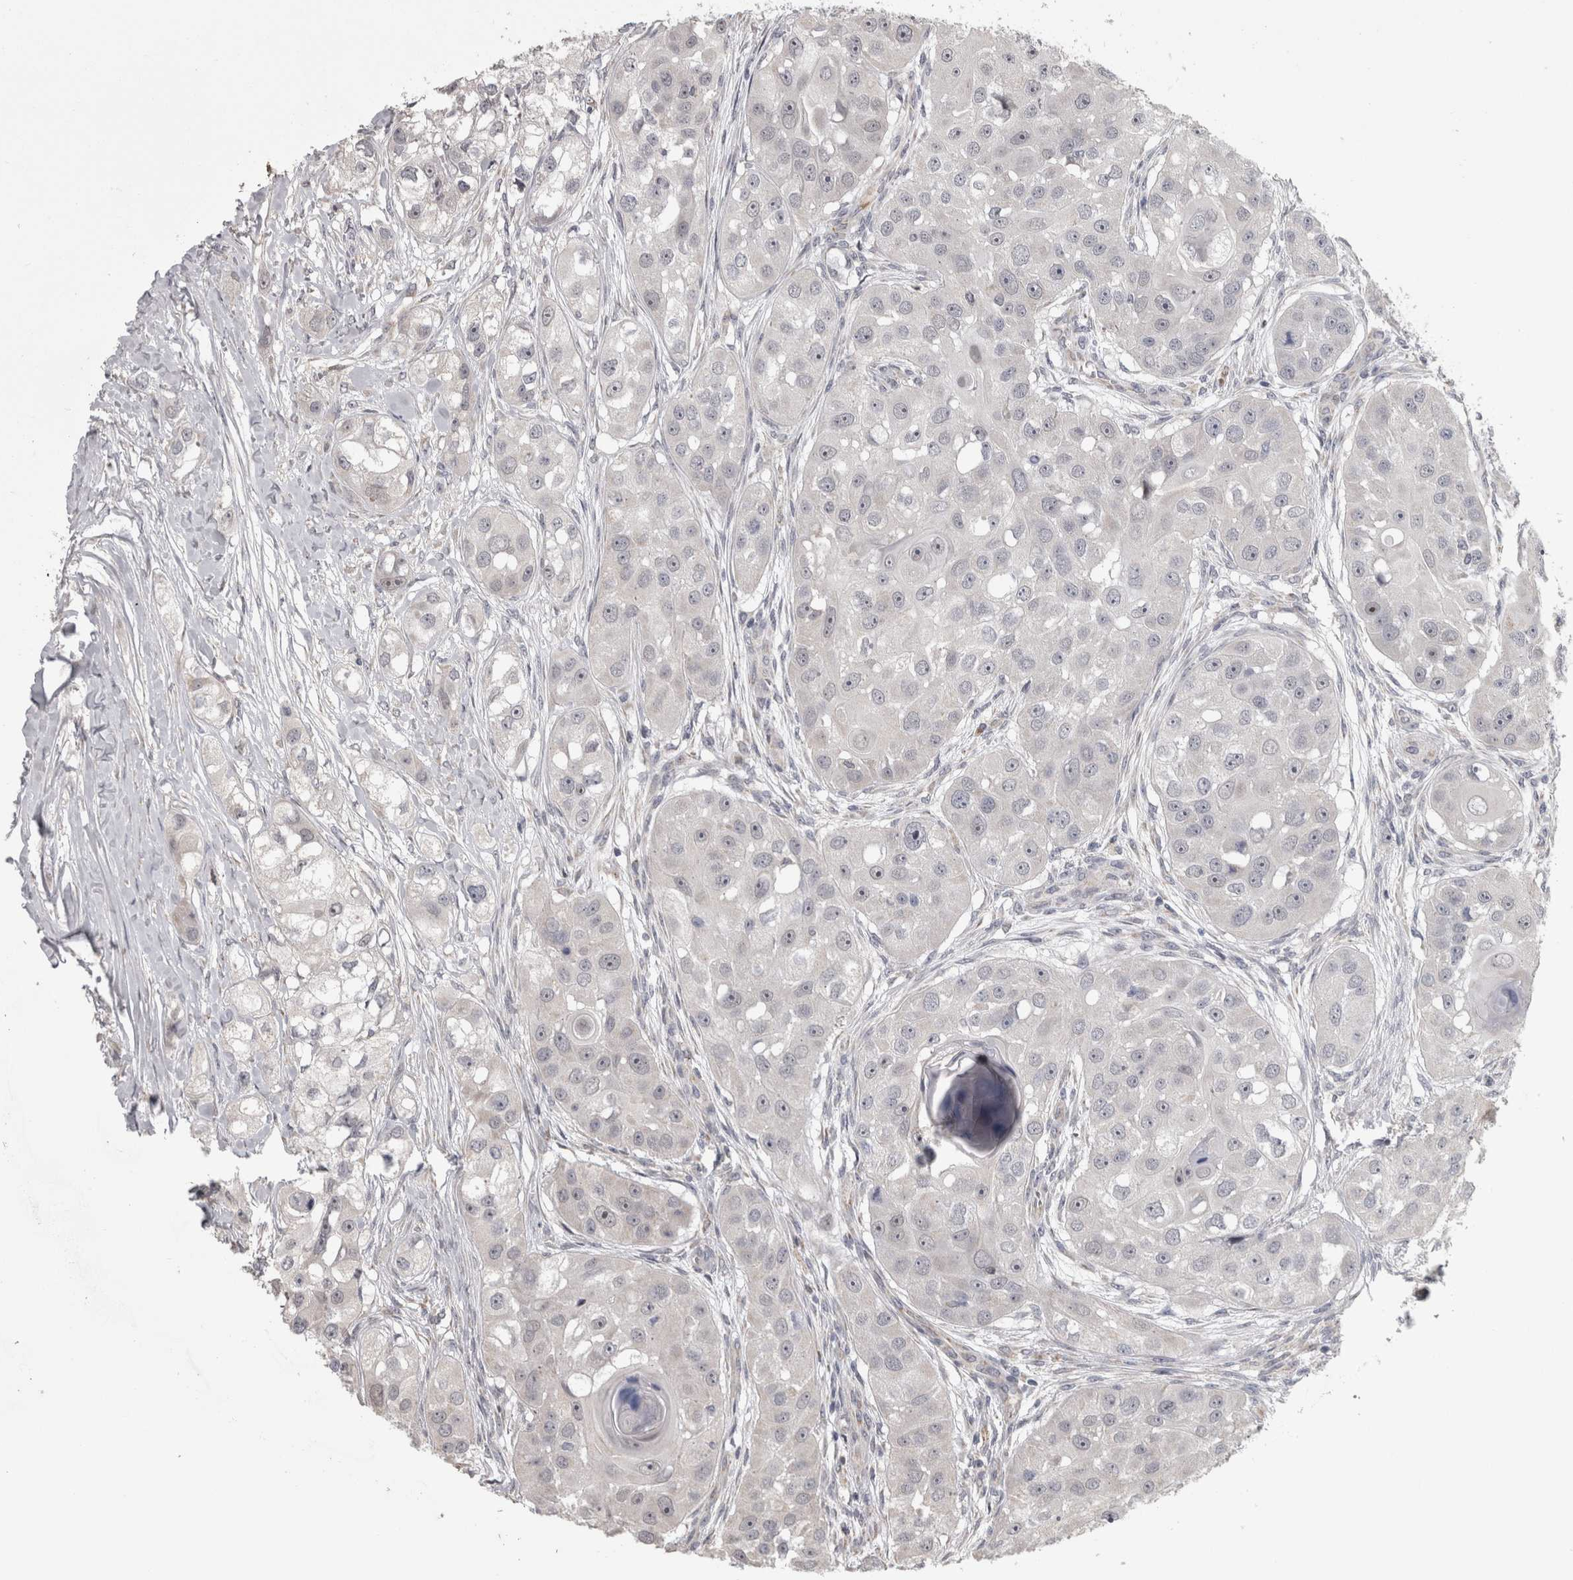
{"staining": {"intensity": "negative", "quantity": "none", "location": "none"}, "tissue": "head and neck cancer", "cell_type": "Tumor cells", "image_type": "cancer", "snomed": [{"axis": "morphology", "description": "Normal tissue, NOS"}, {"axis": "morphology", "description": "Squamous cell carcinoma, NOS"}, {"axis": "topography", "description": "Skeletal muscle"}, {"axis": "topography", "description": "Head-Neck"}], "caption": "The immunohistochemistry (IHC) micrograph has no significant staining in tumor cells of head and neck cancer tissue.", "gene": "DBT", "patient": {"sex": "male", "age": 51}}